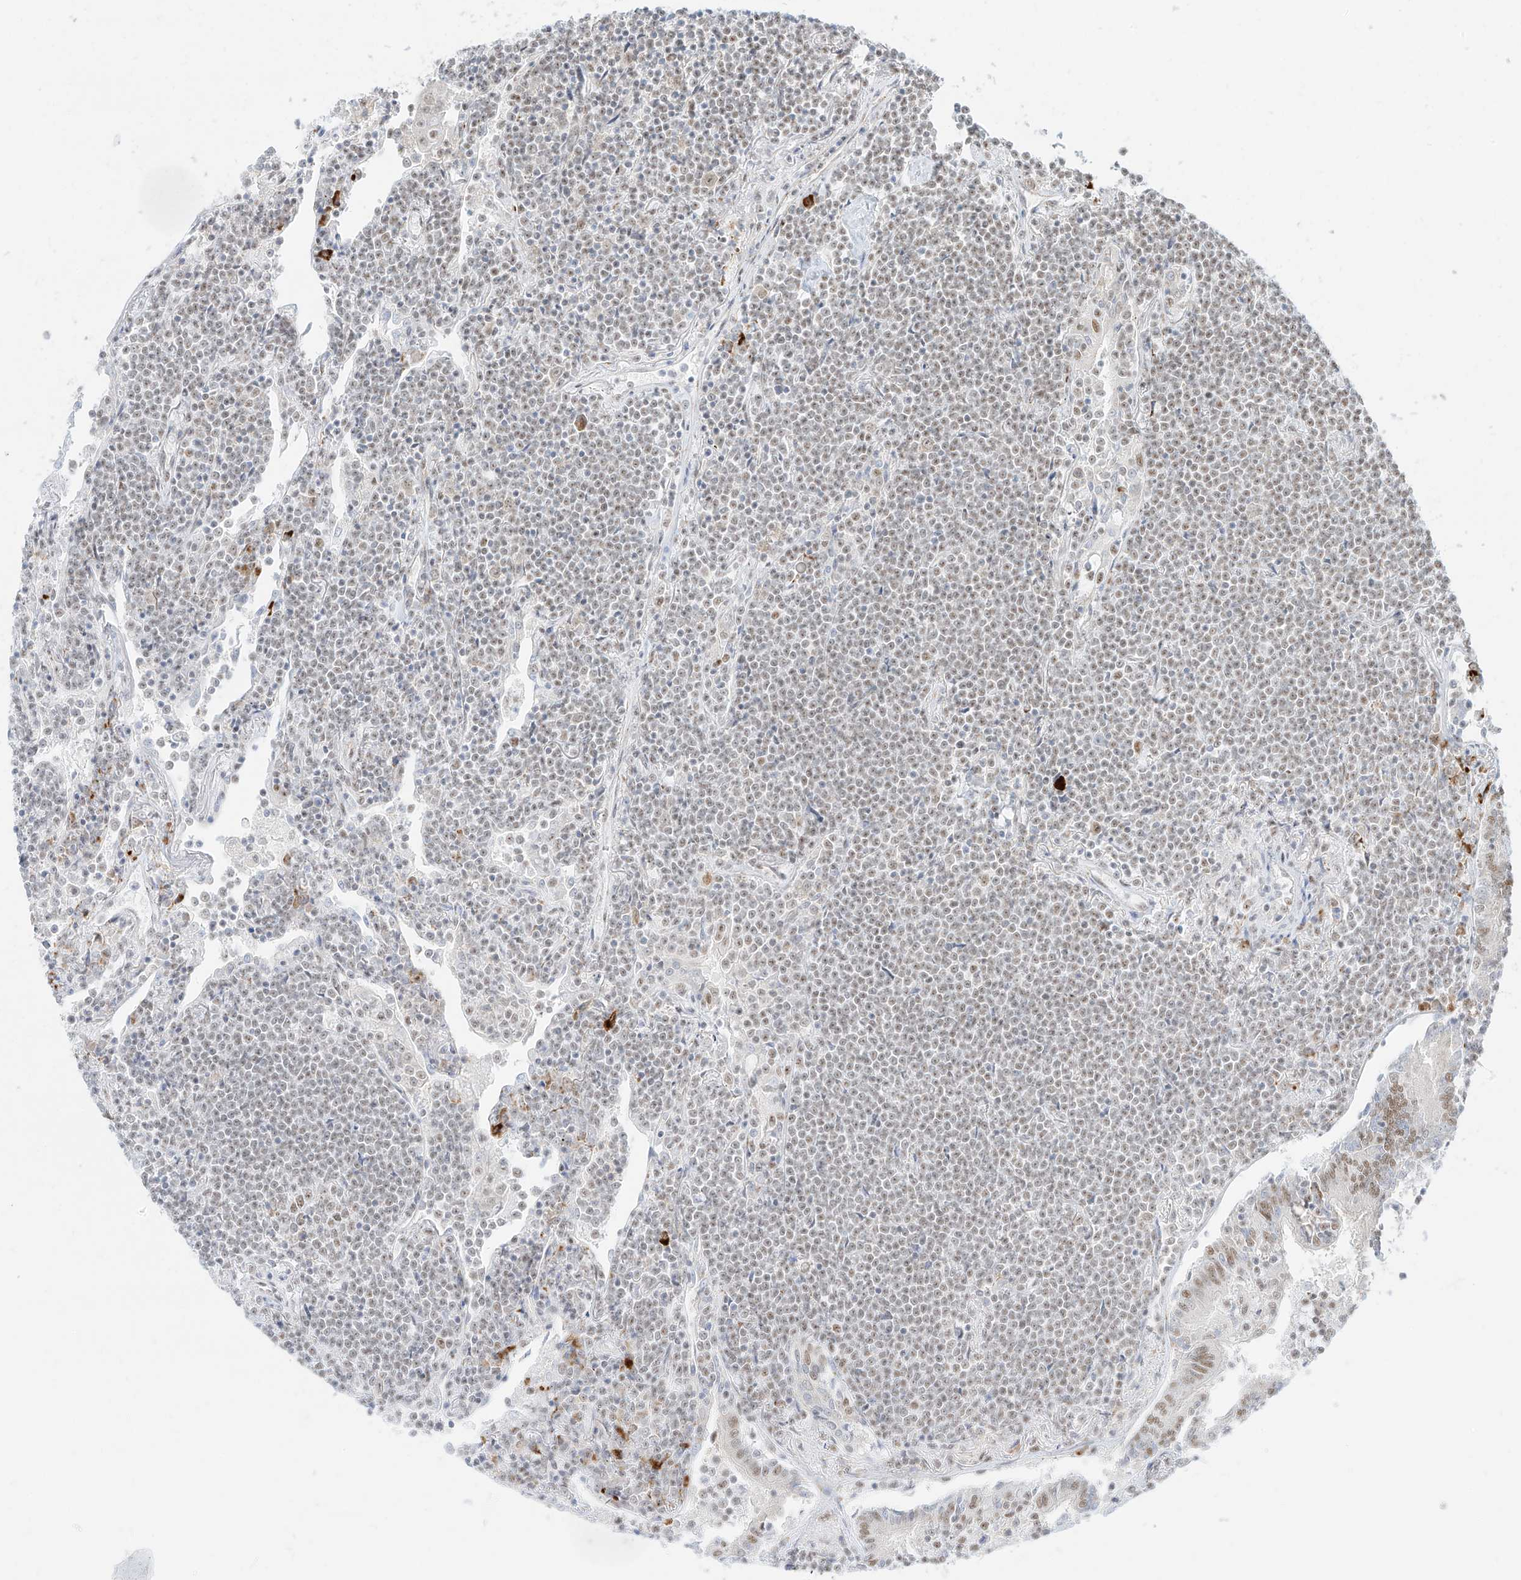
{"staining": {"intensity": "weak", "quantity": "25%-75%", "location": "nuclear"}, "tissue": "lymphoma", "cell_type": "Tumor cells", "image_type": "cancer", "snomed": [{"axis": "morphology", "description": "Malignant lymphoma, non-Hodgkin's type, Low grade"}, {"axis": "topography", "description": "Lung"}], "caption": "Immunohistochemical staining of lymphoma demonstrates weak nuclear protein staining in about 25%-75% of tumor cells.", "gene": "SUPT5H", "patient": {"sex": "female", "age": 71}}